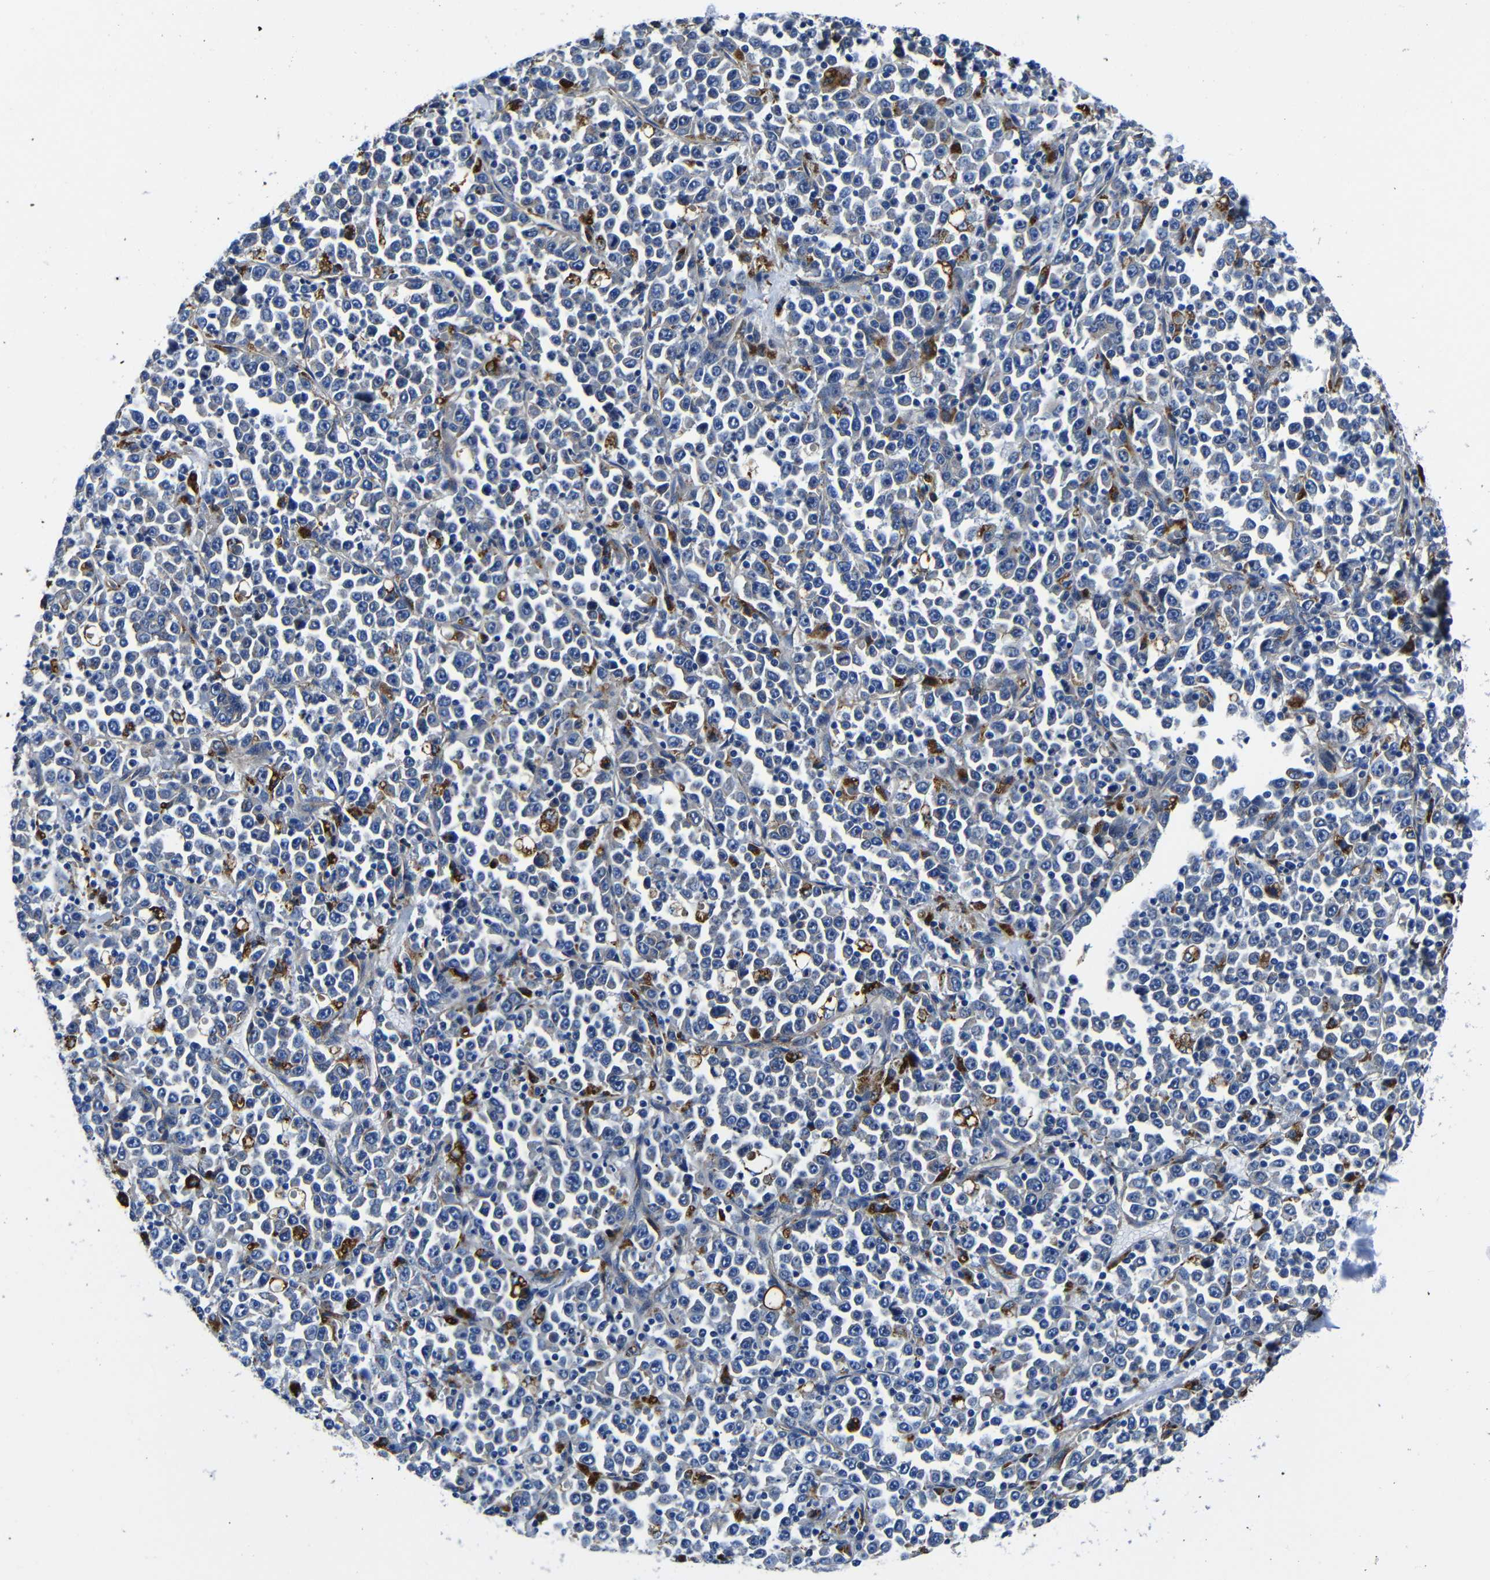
{"staining": {"intensity": "negative", "quantity": "none", "location": "none"}, "tissue": "stomach cancer", "cell_type": "Tumor cells", "image_type": "cancer", "snomed": [{"axis": "morphology", "description": "Normal tissue, NOS"}, {"axis": "morphology", "description": "Adenocarcinoma, NOS"}, {"axis": "topography", "description": "Stomach, upper"}, {"axis": "topography", "description": "Stomach"}], "caption": "Tumor cells are negative for brown protein staining in stomach cancer.", "gene": "GIMAP2", "patient": {"sex": "male", "age": 59}}